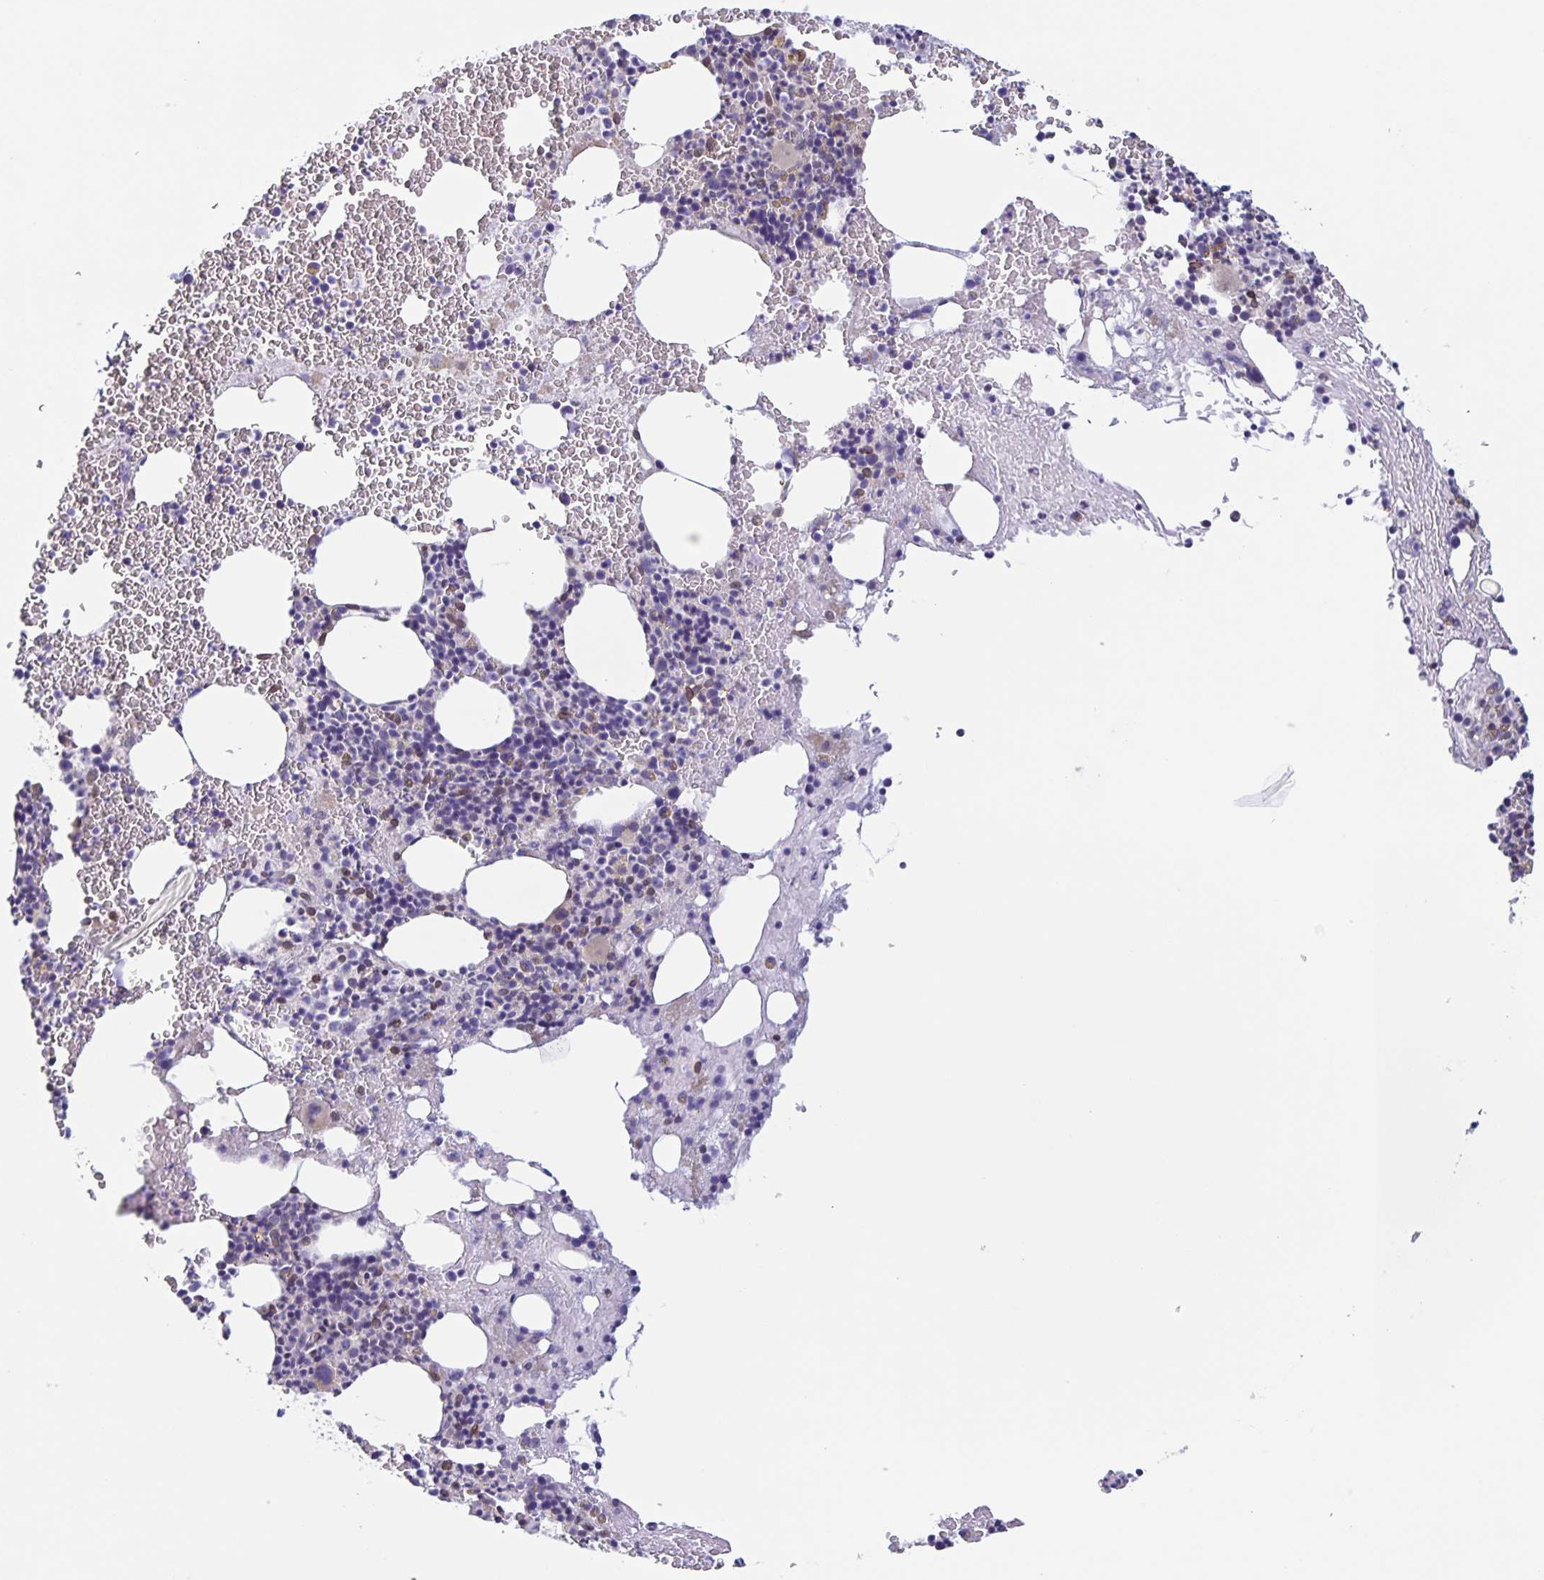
{"staining": {"intensity": "negative", "quantity": "none", "location": "none"}, "tissue": "bone marrow", "cell_type": "Hematopoietic cells", "image_type": "normal", "snomed": [{"axis": "morphology", "description": "Normal tissue, NOS"}, {"axis": "topography", "description": "Bone marrow"}], "caption": "Immunohistochemistry image of unremarkable bone marrow: bone marrow stained with DAB (3,3'-diaminobenzidine) exhibits no significant protein staining in hematopoietic cells.", "gene": "SYNE2", "patient": {"sex": "male", "age": 47}}